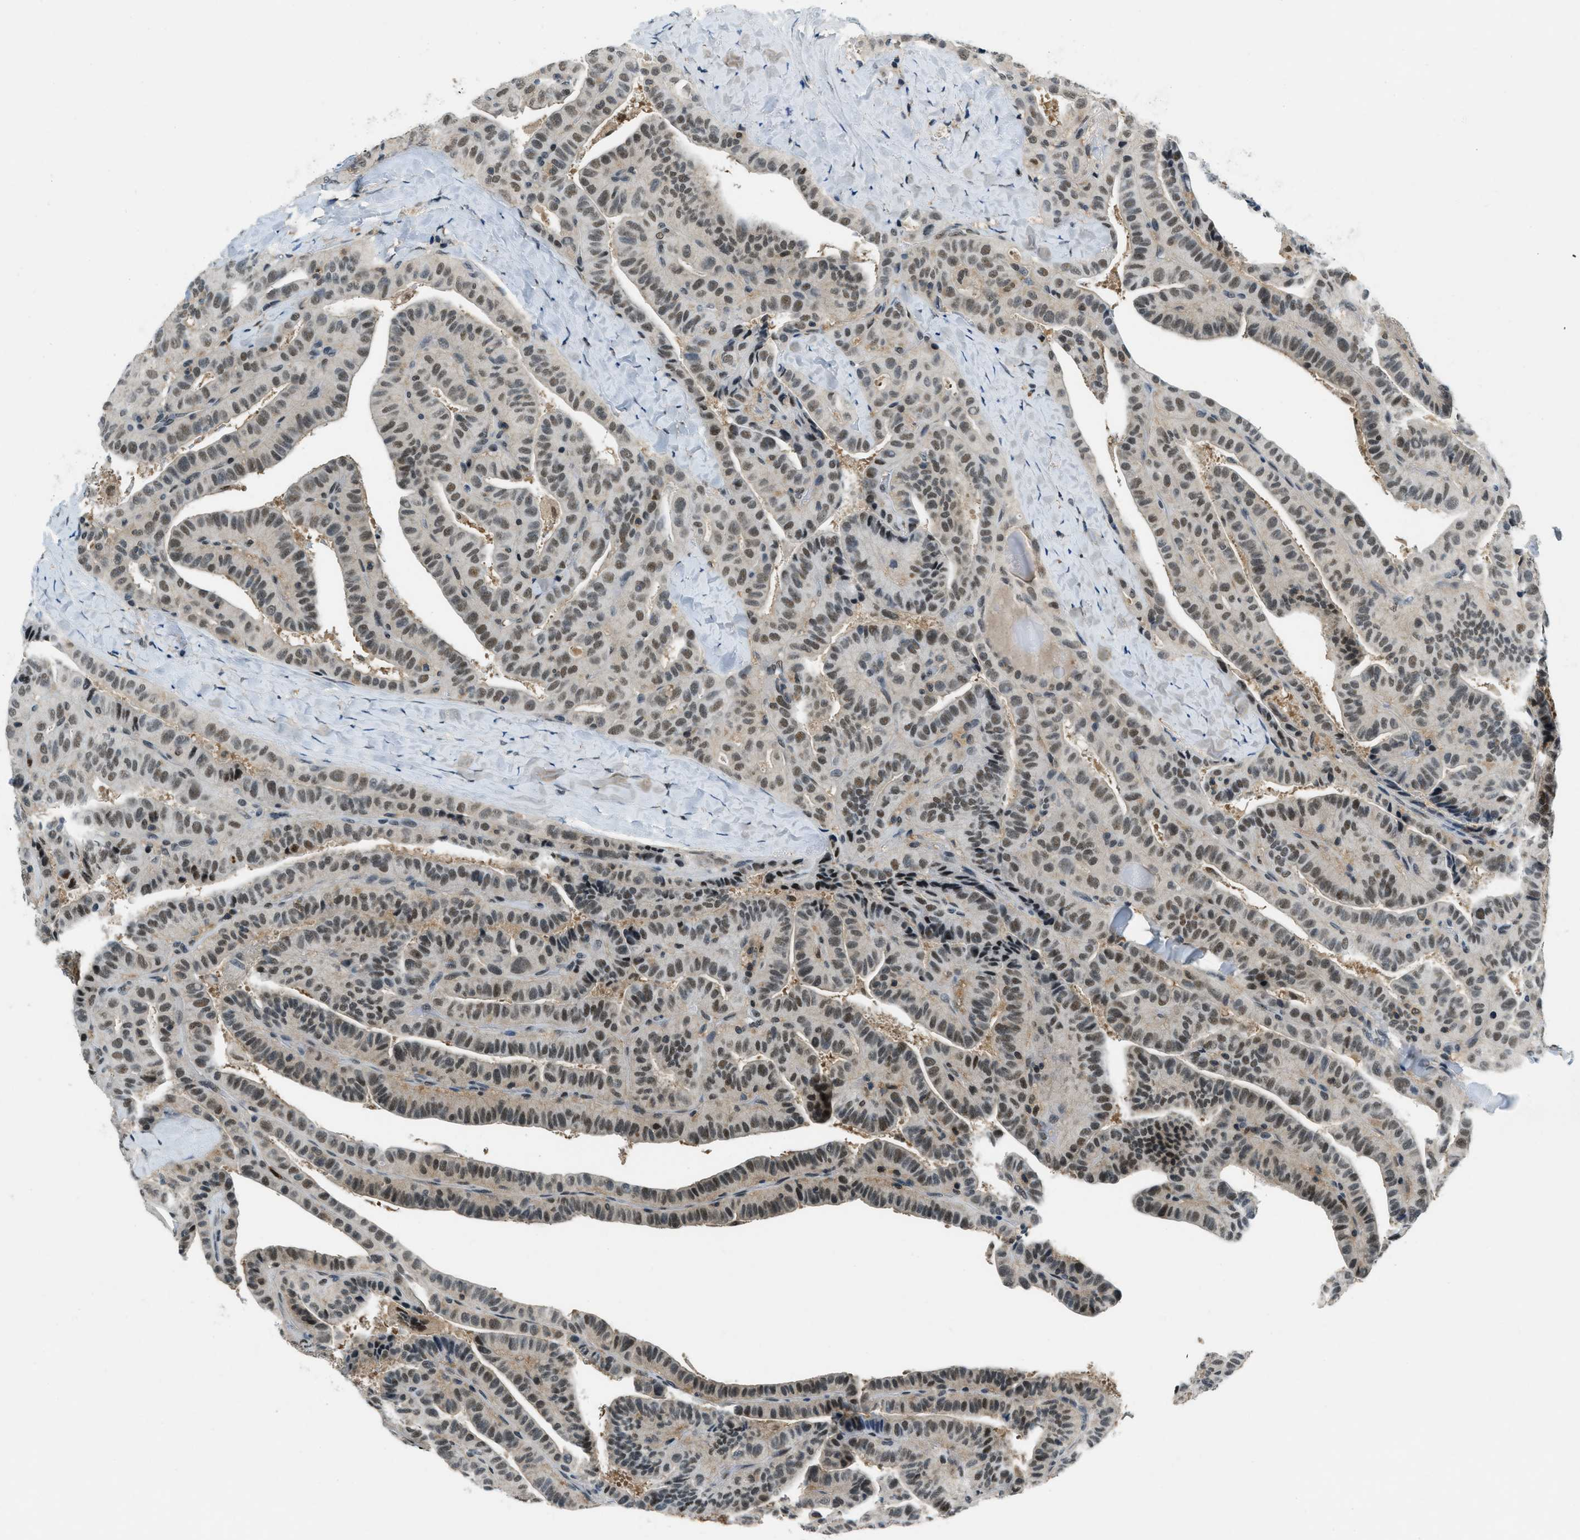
{"staining": {"intensity": "moderate", "quantity": ">75%", "location": "nuclear"}, "tissue": "thyroid cancer", "cell_type": "Tumor cells", "image_type": "cancer", "snomed": [{"axis": "morphology", "description": "Papillary adenocarcinoma, NOS"}, {"axis": "topography", "description": "Thyroid gland"}], "caption": "A high-resolution micrograph shows immunohistochemistry staining of papillary adenocarcinoma (thyroid), which displays moderate nuclear positivity in approximately >75% of tumor cells.", "gene": "OGFR", "patient": {"sex": "male", "age": 77}}